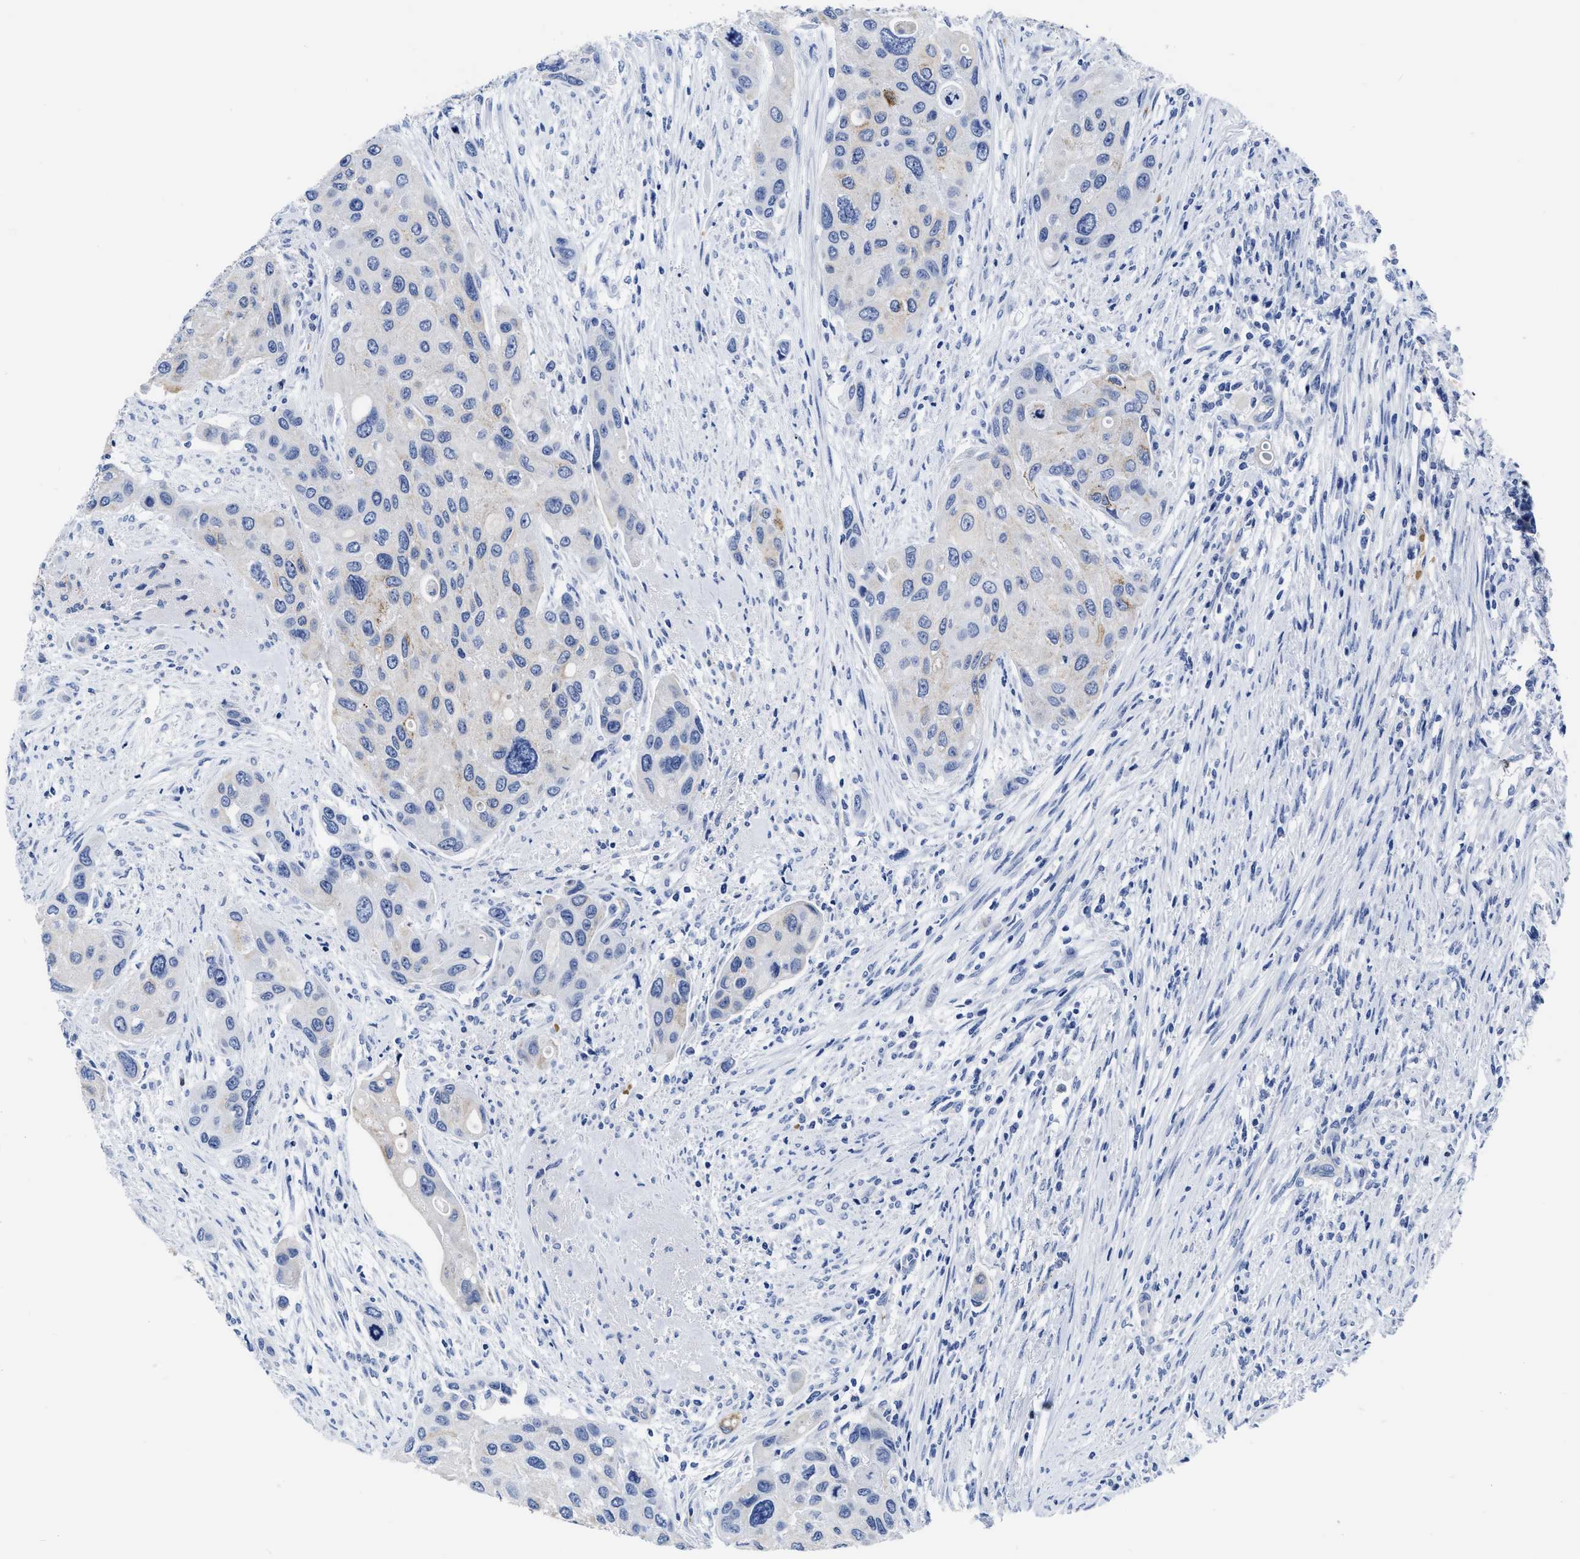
{"staining": {"intensity": "negative", "quantity": "none", "location": "none"}, "tissue": "urothelial cancer", "cell_type": "Tumor cells", "image_type": "cancer", "snomed": [{"axis": "morphology", "description": "Urothelial carcinoma, High grade"}, {"axis": "topography", "description": "Urinary bladder"}], "caption": "Immunohistochemical staining of urothelial cancer reveals no significant positivity in tumor cells. (DAB immunohistochemistry (IHC), high magnification).", "gene": "KCNMB3", "patient": {"sex": "female", "age": 56}}